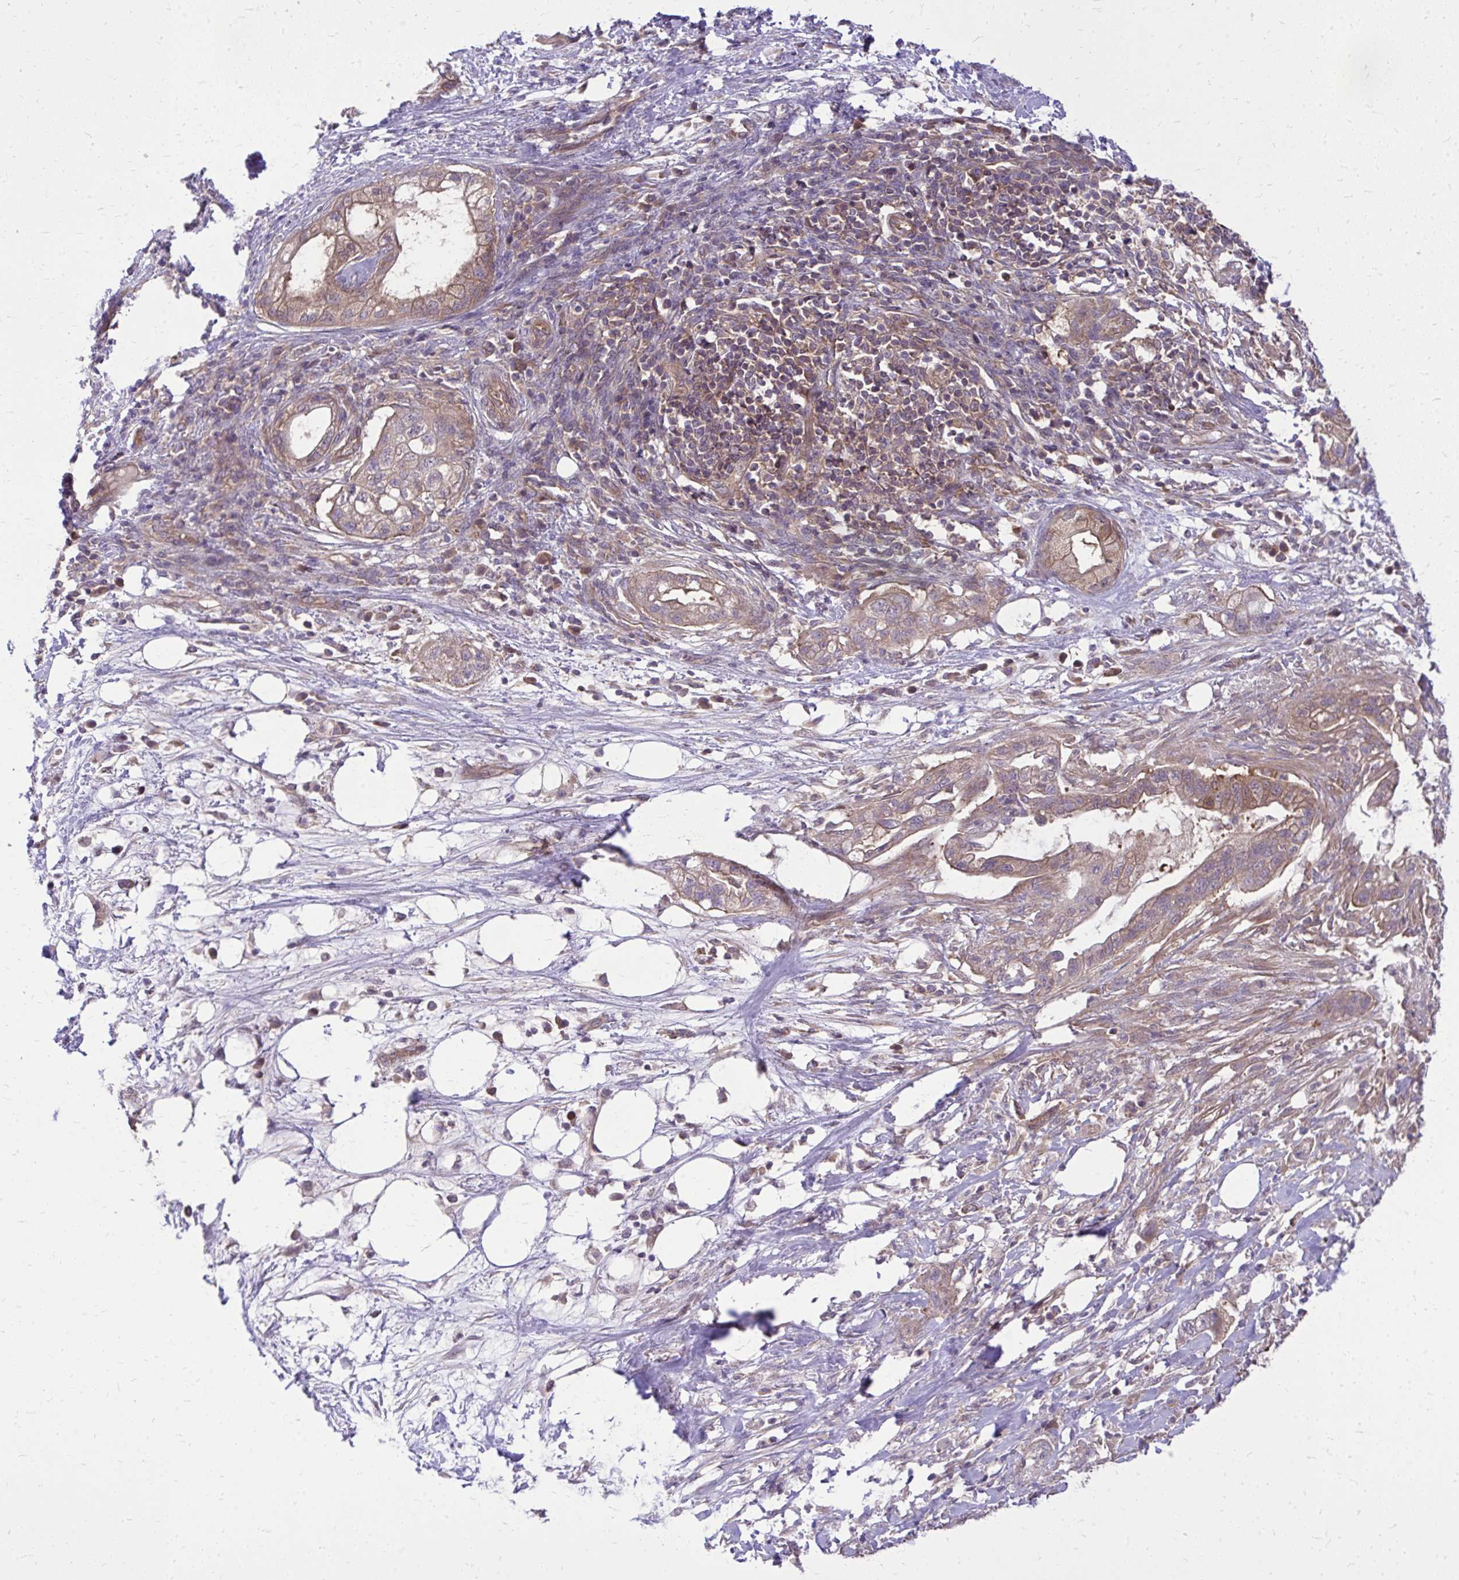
{"staining": {"intensity": "moderate", "quantity": ">75%", "location": "cytoplasmic/membranous"}, "tissue": "pancreatic cancer", "cell_type": "Tumor cells", "image_type": "cancer", "snomed": [{"axis": "morphology", "description": "Adenocarcinoma, NOS"}, {"axis": "topography", "description": "Pancreas"}], "caption": "The photomicrograph exhibits immunohistochemical staining of pancreatic adenocarcinoma. There is moderate cytoplasmic/membranous staining is seen in approximately >75% of tumor cells.", "gene": "PPP5C", "patient": {"sex": "male", "age": 44}}